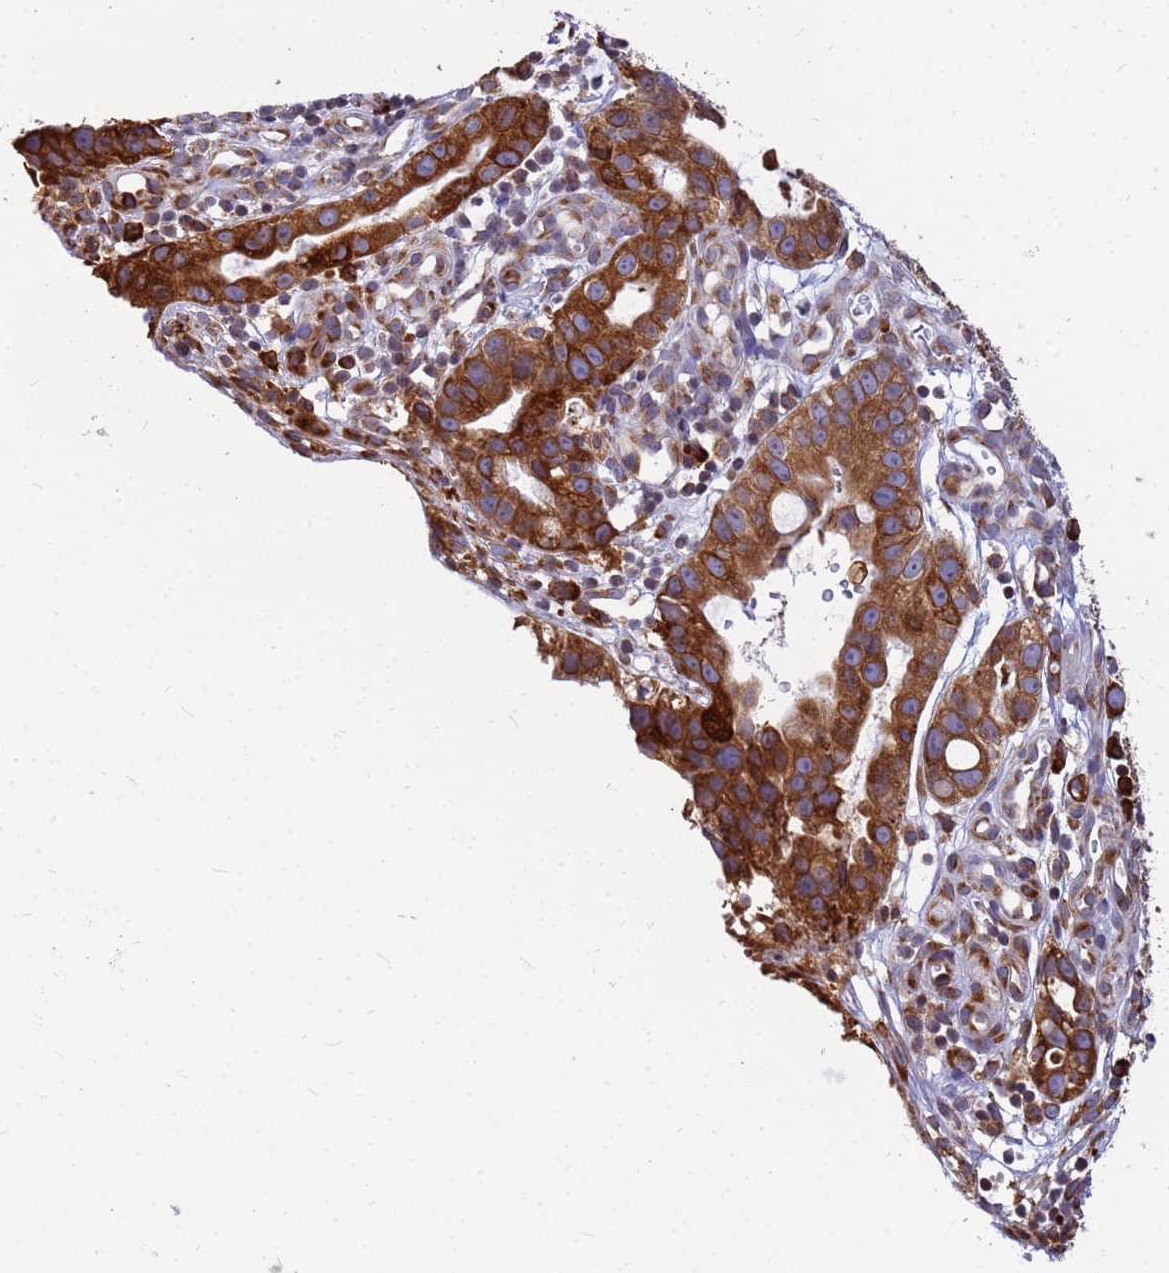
{"staining": {"intensity": "strong", "quantity": ">75%", "location": "cytoplasmic/membranous"}, "tissue": "stomach cancer", "cell_type": "Tumor cells", "image_type": "cancer", "snomed": [{"axis": "morphology", "description": "Adenocarcinoma, NOS"}, {"axis": "topography", "description": "Stomach"}], "caption": "Immunohistochemistry (IHC) of human stomach cancer displays high levels of strong cytoplasmic/membranous staining in about >75% of tumor cells.", "gene": "SSR4", "patient": {"sex": "male", "age": 55}}